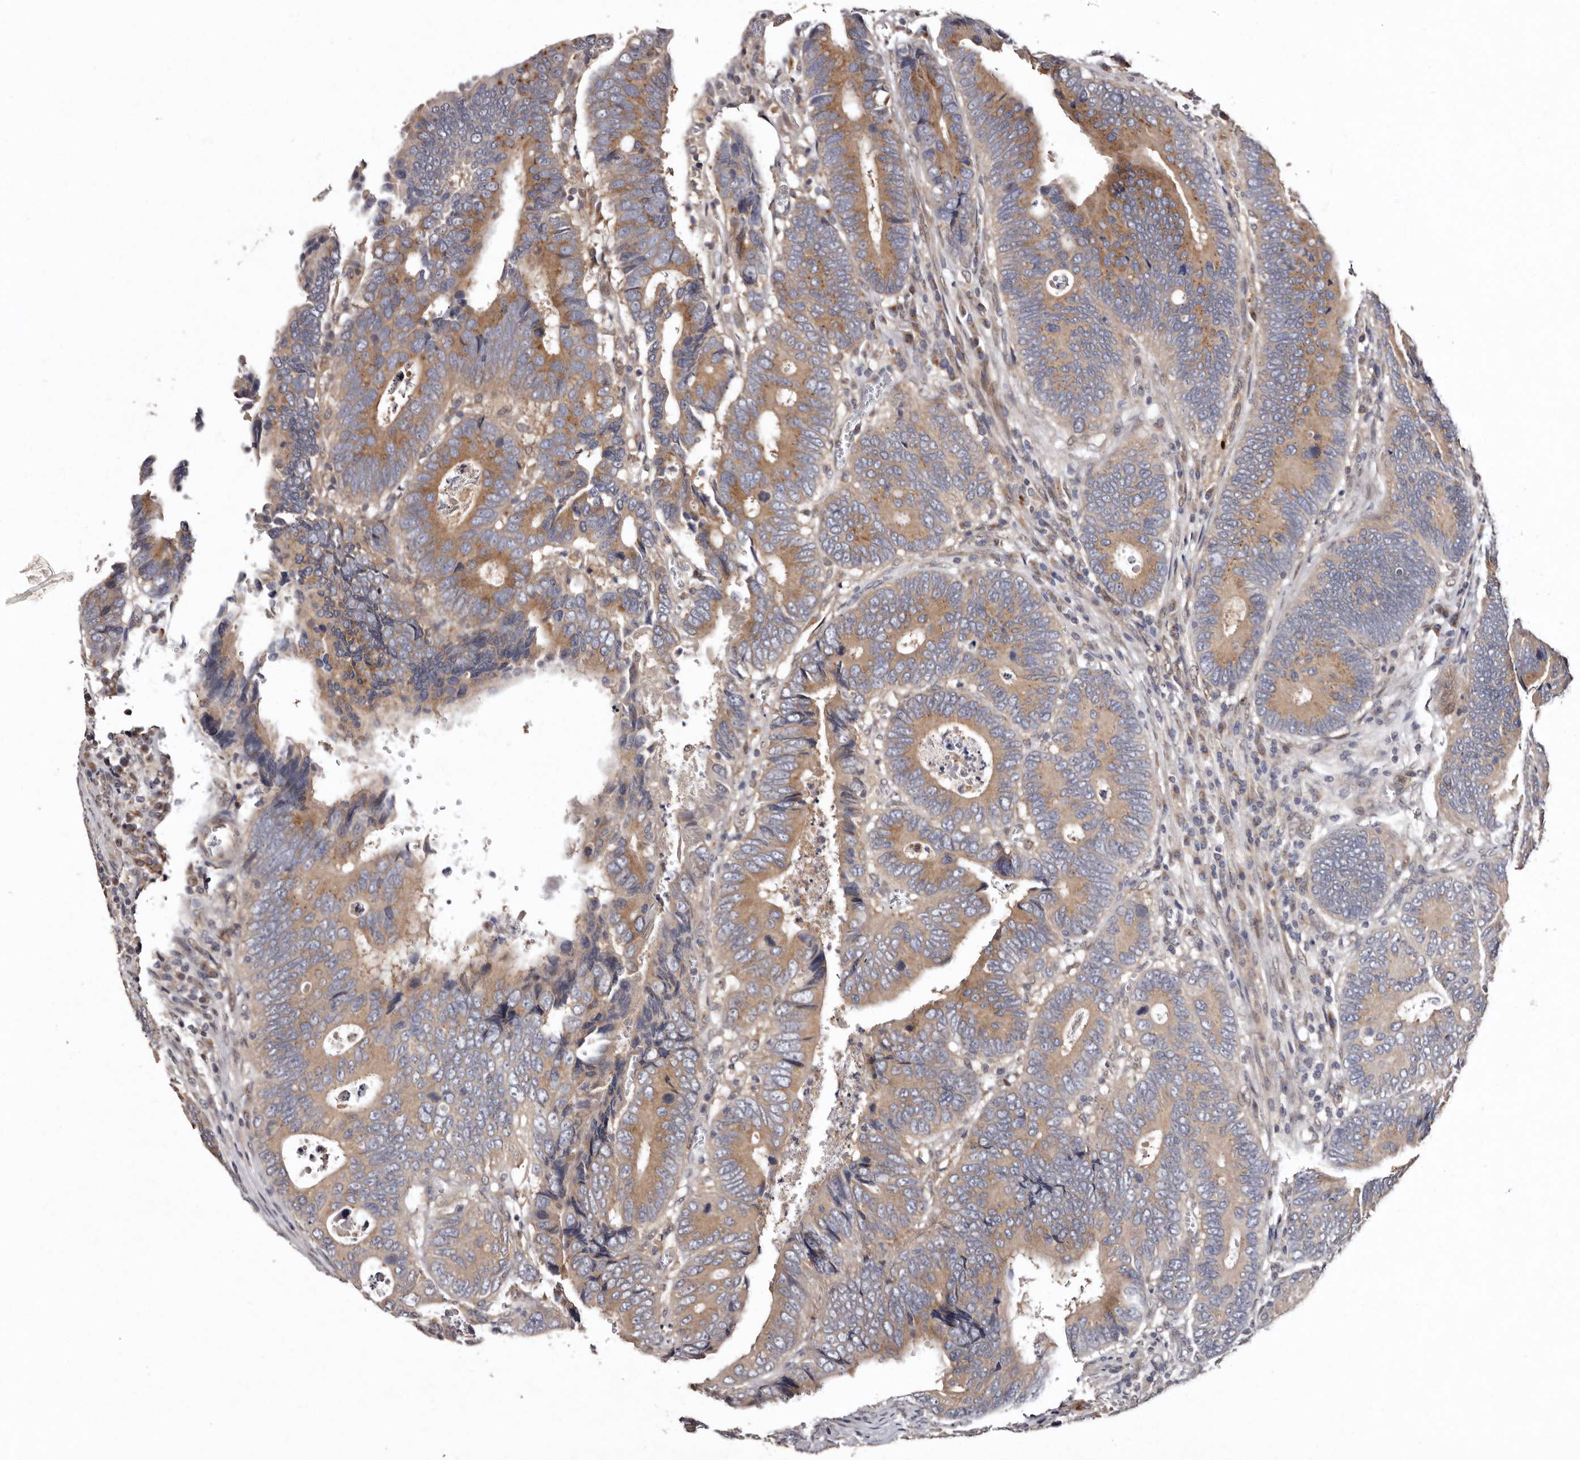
{"staining": {"intensity": "moderate", "quantity": ">75%", "location": "cytoplasmic/membranous"}, "tissue": "colorectal cancer", "cell_type": "Tumor cells", "image_type": "cancer", "snomed": [{"axis": "morphology", "description": "Adenocarcinoma, NOS"}, {"axis": "topography", "description": "Colon"}], "caption": "Tumor cells exhibit medium levels of moderate cytoplasmic/membranous positivity in about >75% of cells in colorectal adenocarcinoma.", "gene": "FAM91A1", "patient": {"sex": "male", "age": 72}}